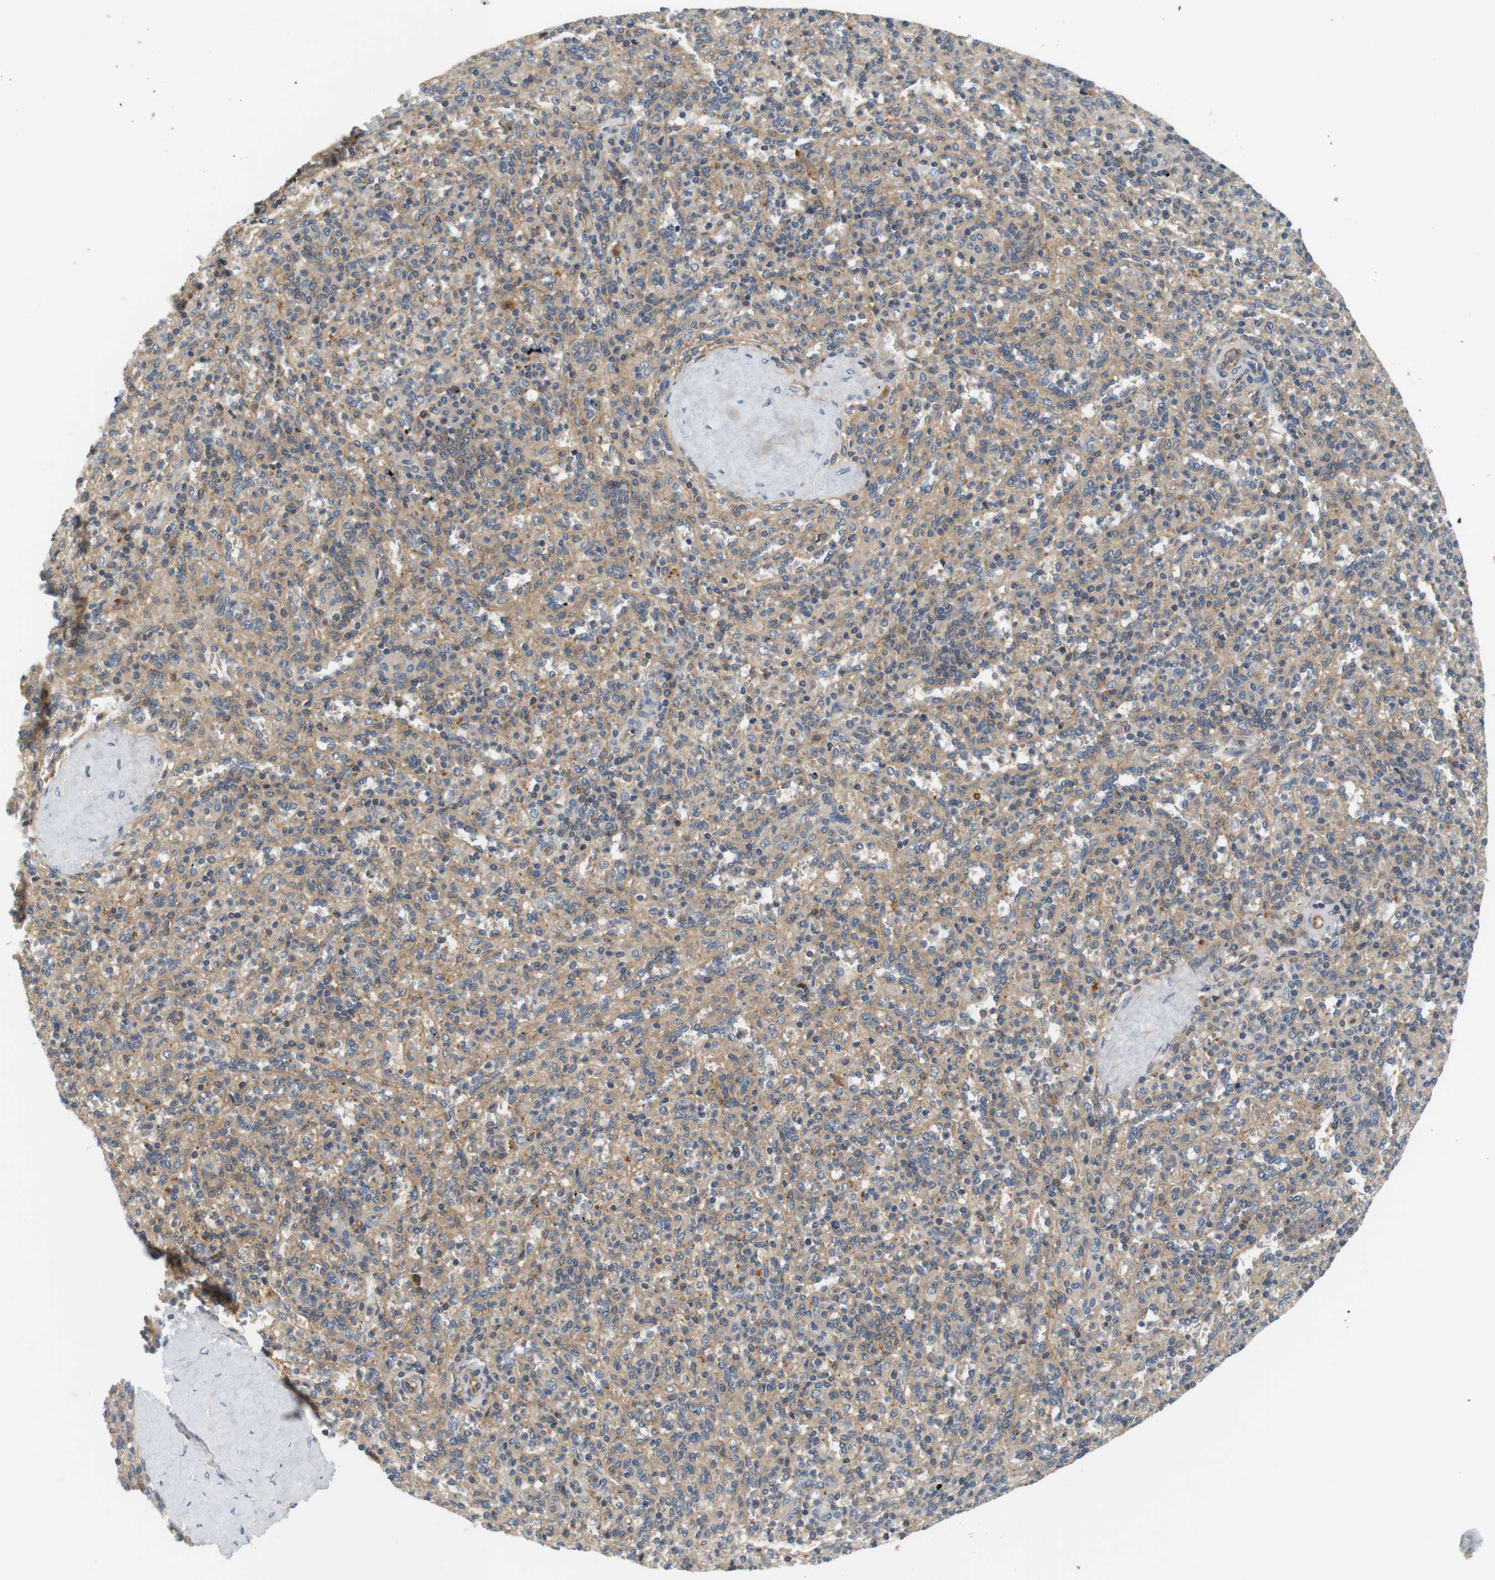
{"staining": {"intensity": "moderate", "quantity": "25%-75%", "location": "cytoplasmic/membranous"}, "tissue": "spleen", "cell_type": "Cells in red pulp", "image_type": "normal", "snomed": [{"axis": "morphology", "description": "Normal tissue, NOS"}, {"axis": "topography", "description": "Spleen"}], "caption": "Spleen stained with IHC exhibits moderate cytoplasmic/membranous positivity in about 25%-75% of cells in red pulp.", "gene": "SH3GLB1", "patient": {"sex": "male", "age": 36}}